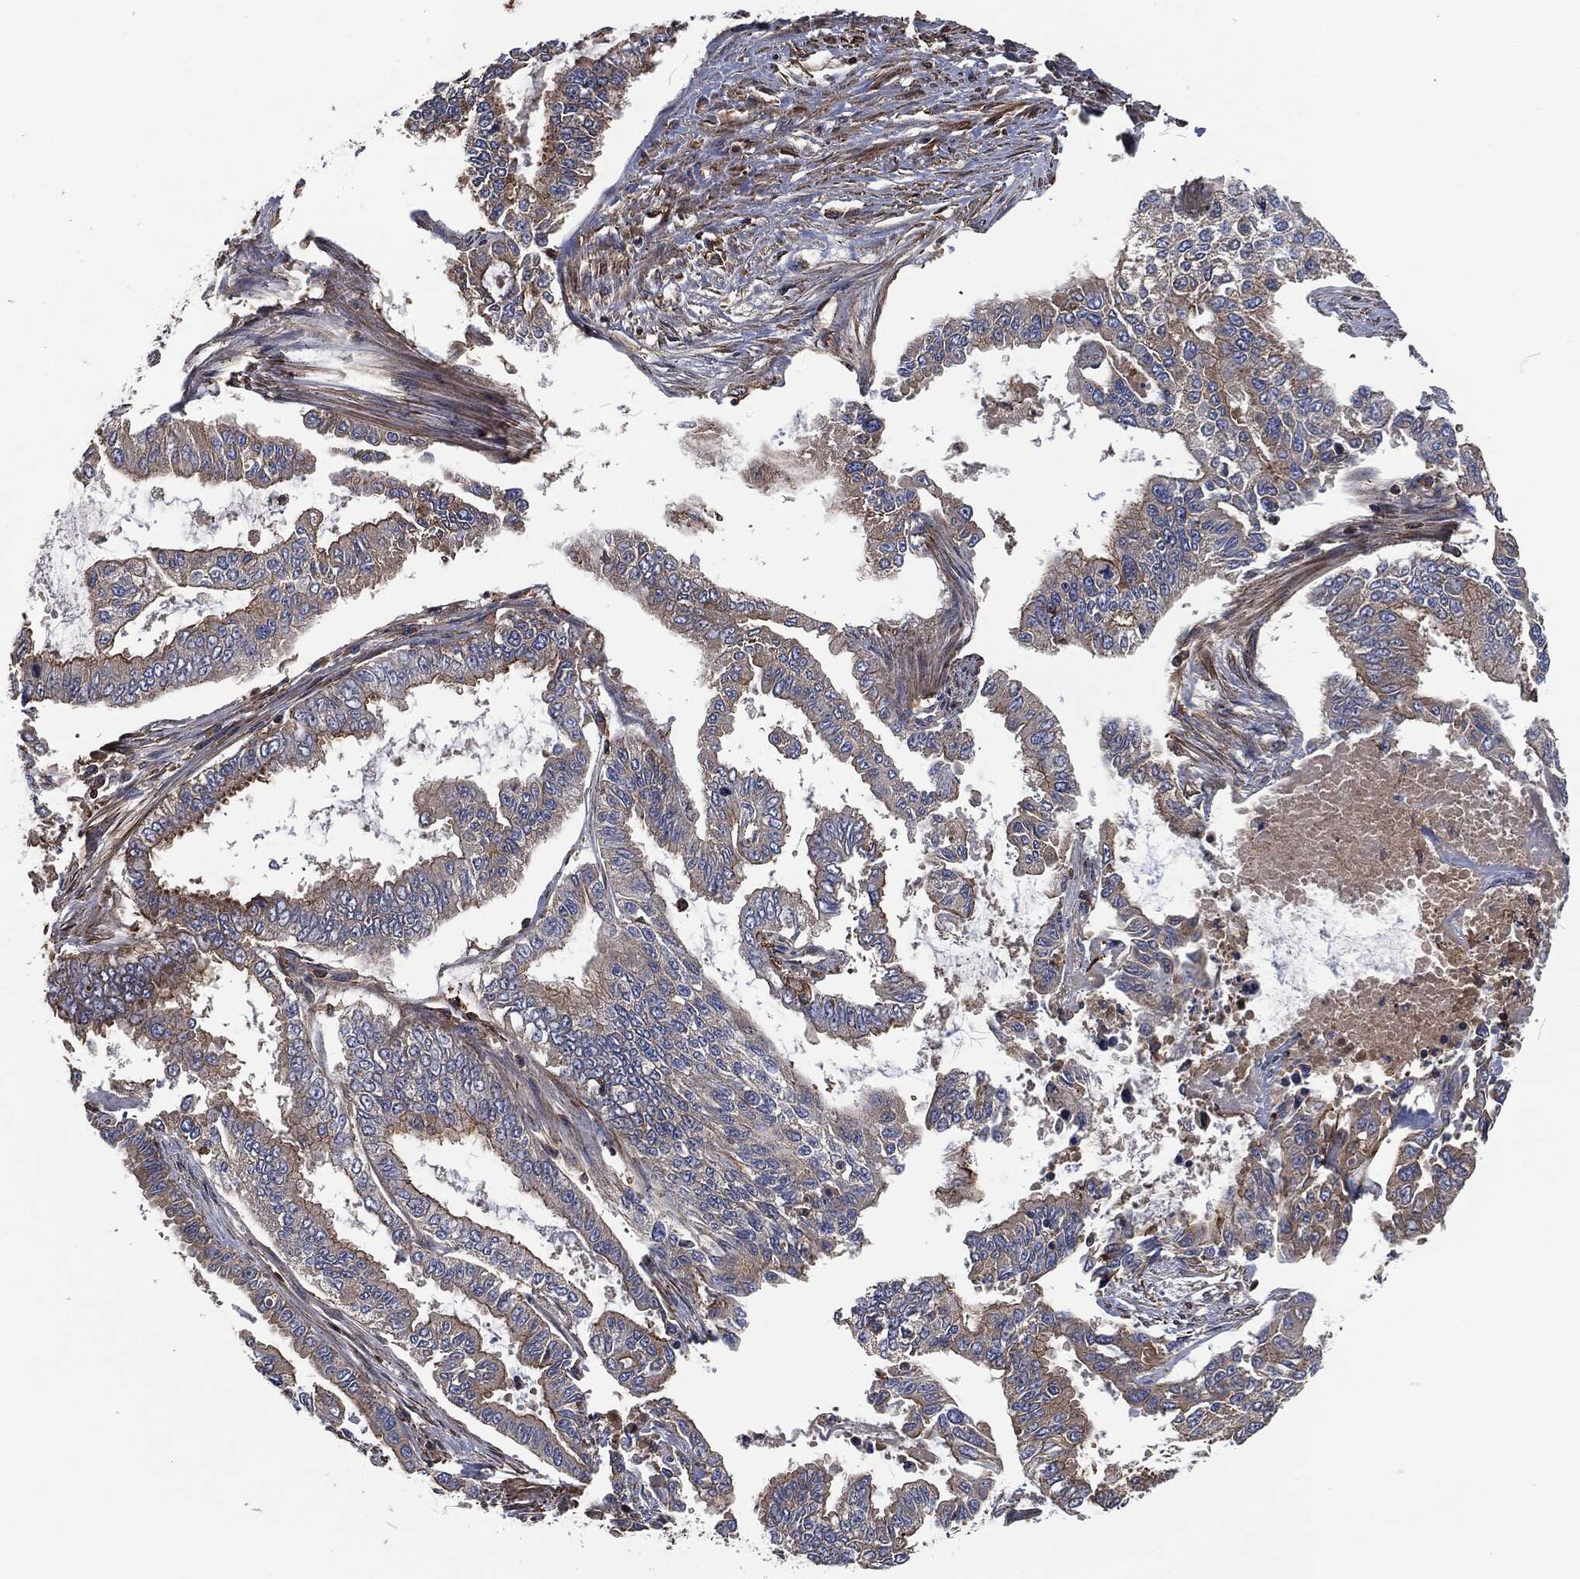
{"staining": {"intensity": "moderate", "quantity": "<25%", "location": "cytoplasmic/membranous"}, "tissue": "endometrial cancer", "cell_type": "Tumor cells", "image_type": "cancer", "snomed": [{"axis": "morphology", "description": "Adenocarcinoma, NOS"}, {"axis": "topography", "description": "Uterus"}], "caption": "A high-resolution photomicrograph shows immunohistochemistry staining of endometrial cancer (adenocarcinoma), which shows moderate cytoplasmic/membranous positivity in about <25% of tumor cells.", "gene": "LGALS9", "patient": {"sex": "female", "age": 59}}